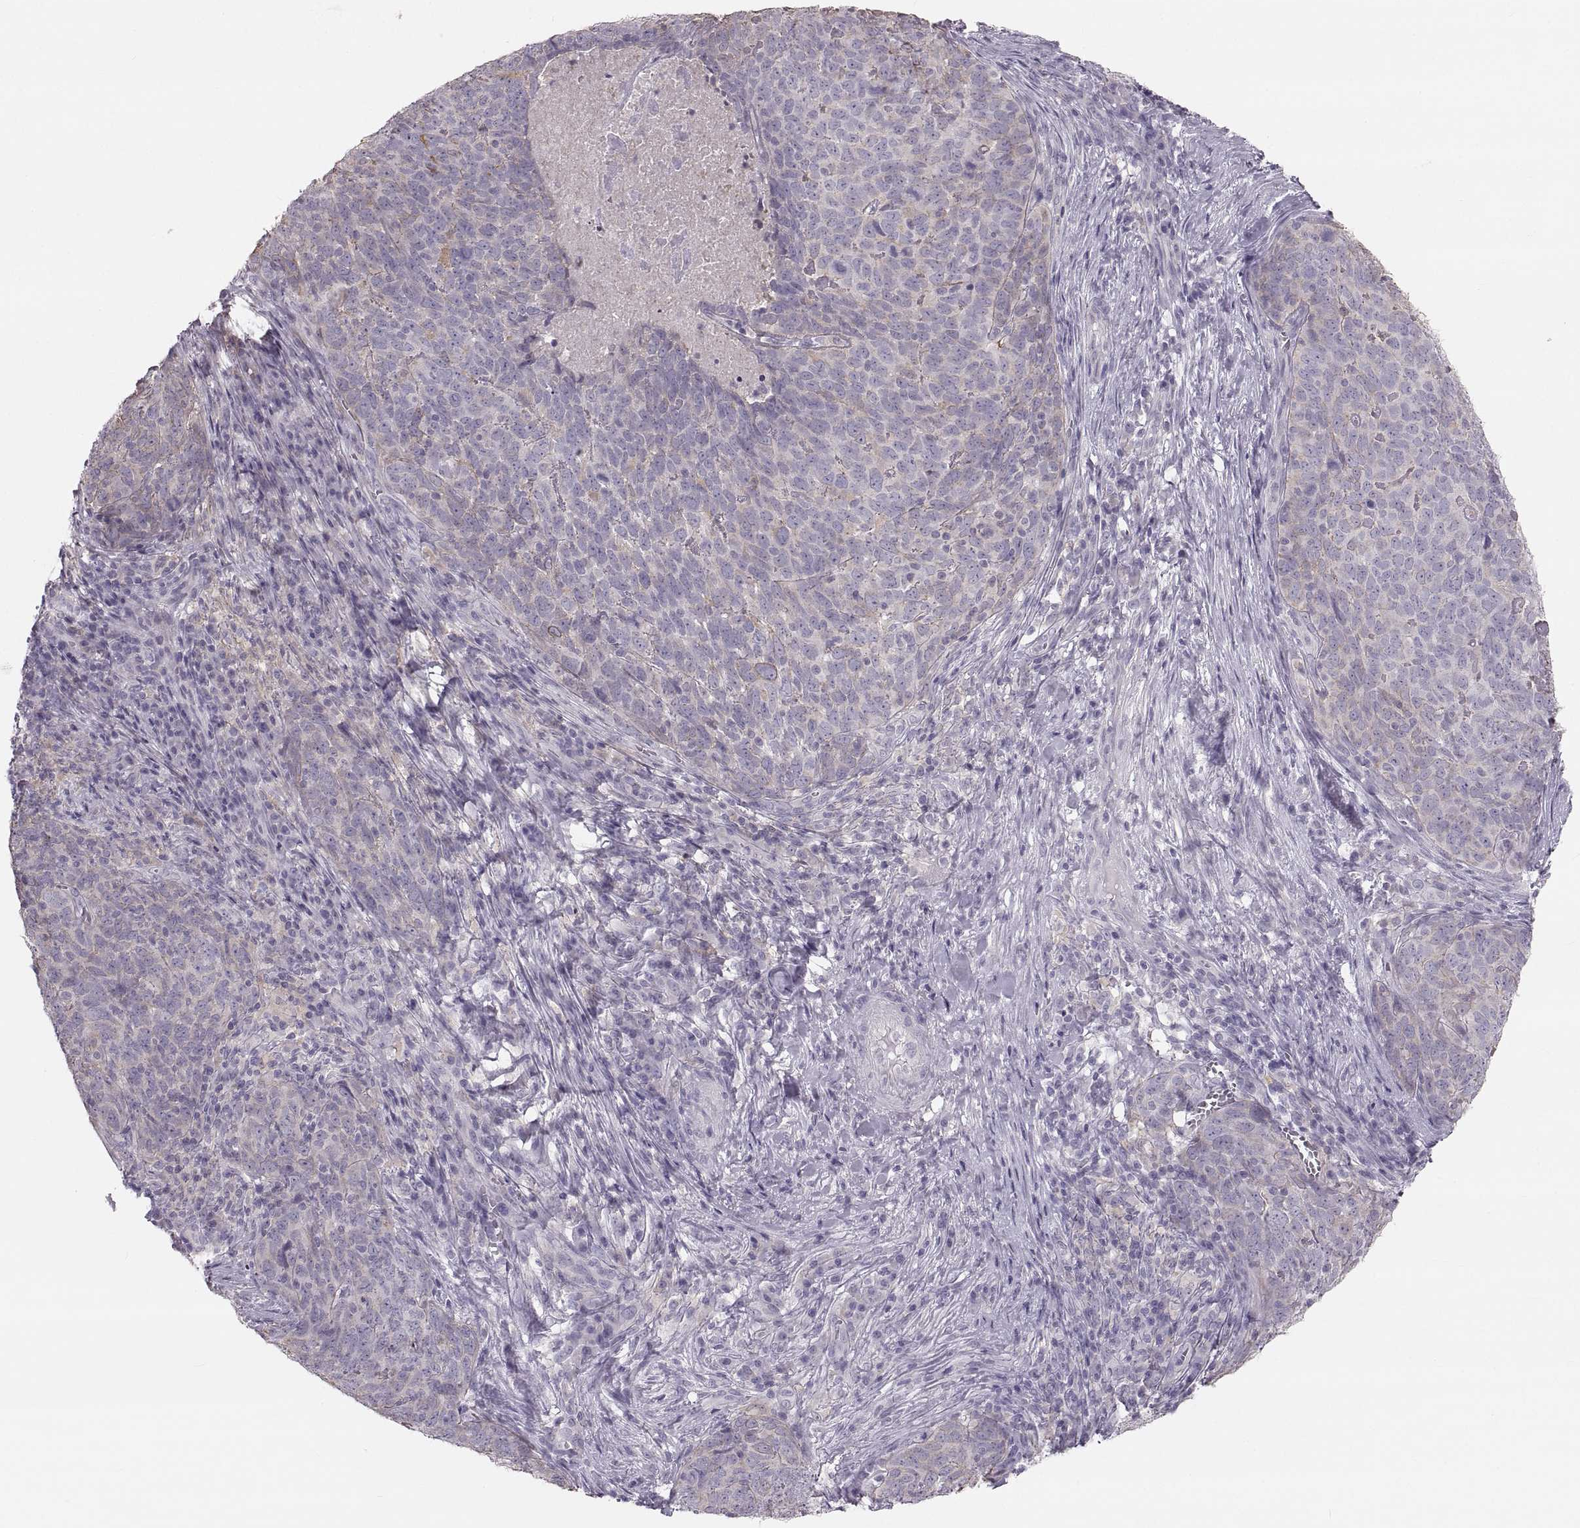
{"staining": {"intensity": "negative", "quantity": "none", "location": "none"}, "tissue": "skin cancer", "cell_type": "Tumor cells", "image_type": "cancer", "snomed": [{"axis": "morphology", "description": "Squamous cell carcinoma, NOS"}, {"axis": "topography", "description": "Skin"}, {"axis": "topography", "description": "Anal"}], "caption": "Squamous cell carcinoma (skin) was stained to show a protein in brown. There is no significant expression in tumor cells. (Brightfield microscopy of DAB (3,3'-diaminobenzidine) immunohistochemistry at high magnification).", "gene": "RUNDC3A", "patient": {"sex": "female", "age": 51}}